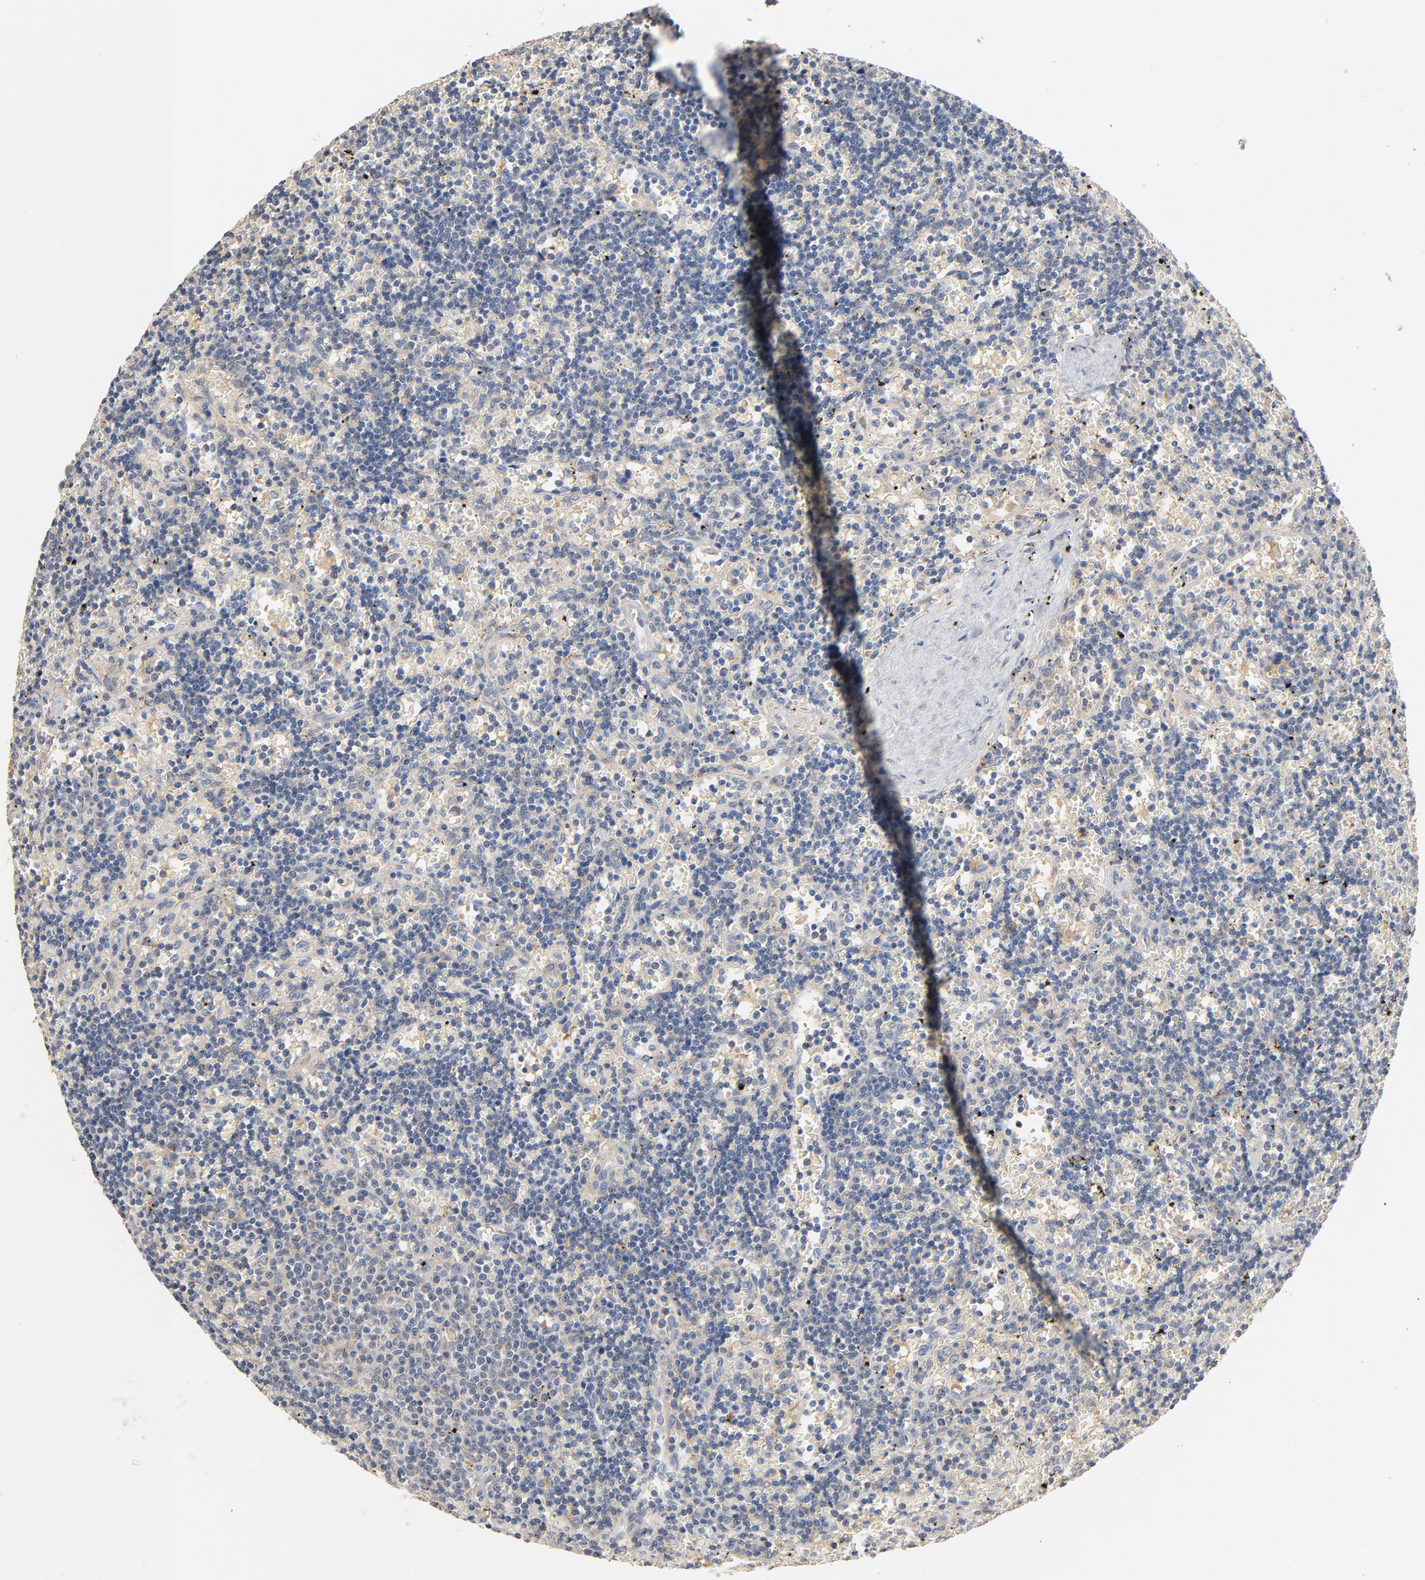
{"staining": {"intensity": "negative", "quantity": "none", "location": "none"}, "tissue": "lymphoma", "cell_type": "Tumor cells", "image_type": "cancer", "snomed": [{"axis": "morphology", "description": "Malignant lymphoma, non-Hodgkin's type, Low grade"}, {"axis": "topography", "description": "Spleen"}], "caption": "The image exhibits no significant positivity in tumor cells of malignant lymphoma, non-Hodgkin's type (low-grade).", "gene": "ZDHHC8", "patient": {"sex": "male", "age": 60}}